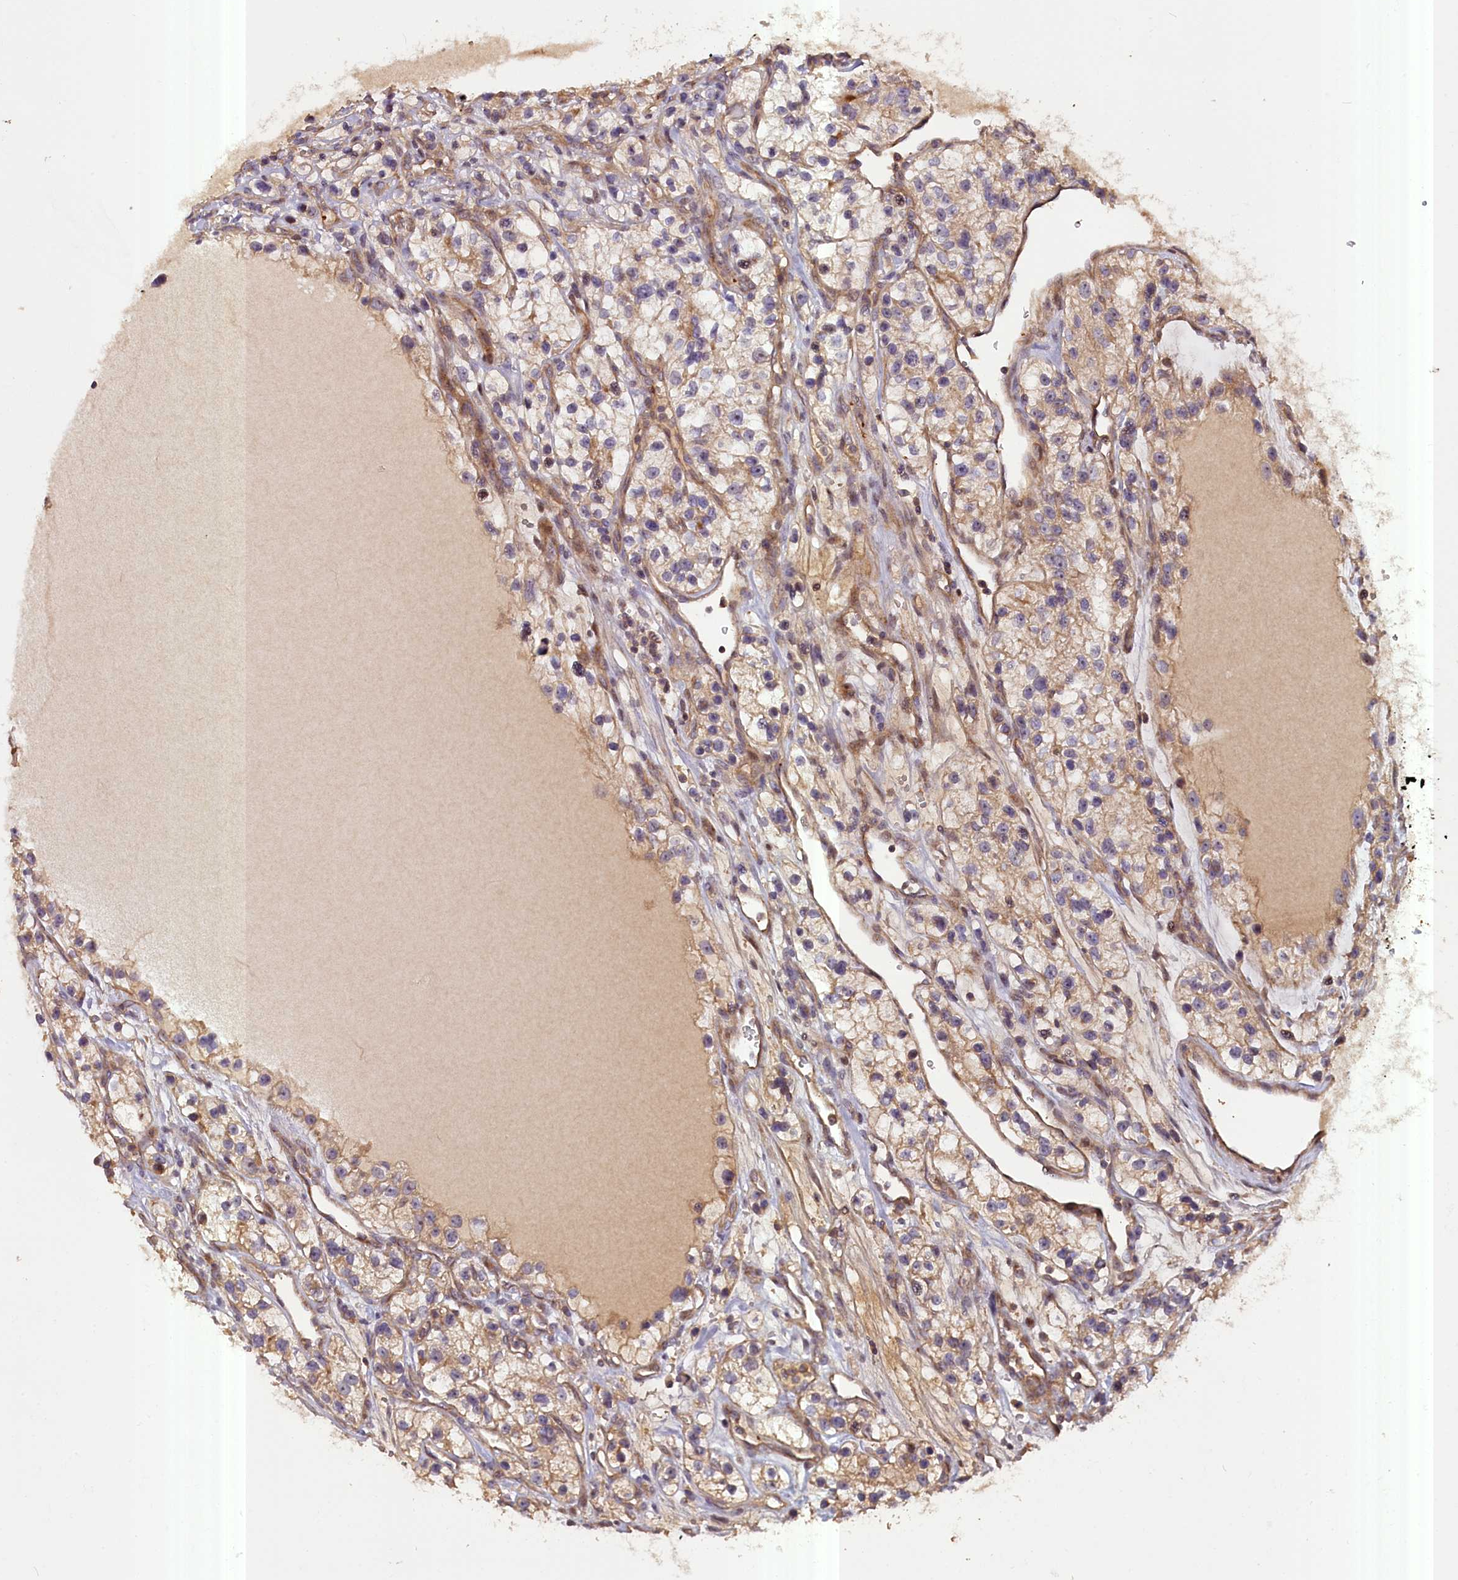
{"staining": {"intensity": "weak", "quantity": "25%-75%", "location": "cytoplasmic/membranous"}, "tissue": "renal cancer", "cell_type": "Tumor cells", "image_type": "cancer", "snomed": [{"axis": "morphology", "description": "Adenocarcinoma, NOS"}, {"axis": "topography", "description": "Kidney"}], "caption": "Human adenocarcinoma (renal) stained with a protein marker exhibits weak staining in tumor cells.", "gene": "FUZ", "patient": {"sex": "female", "age": 57}}